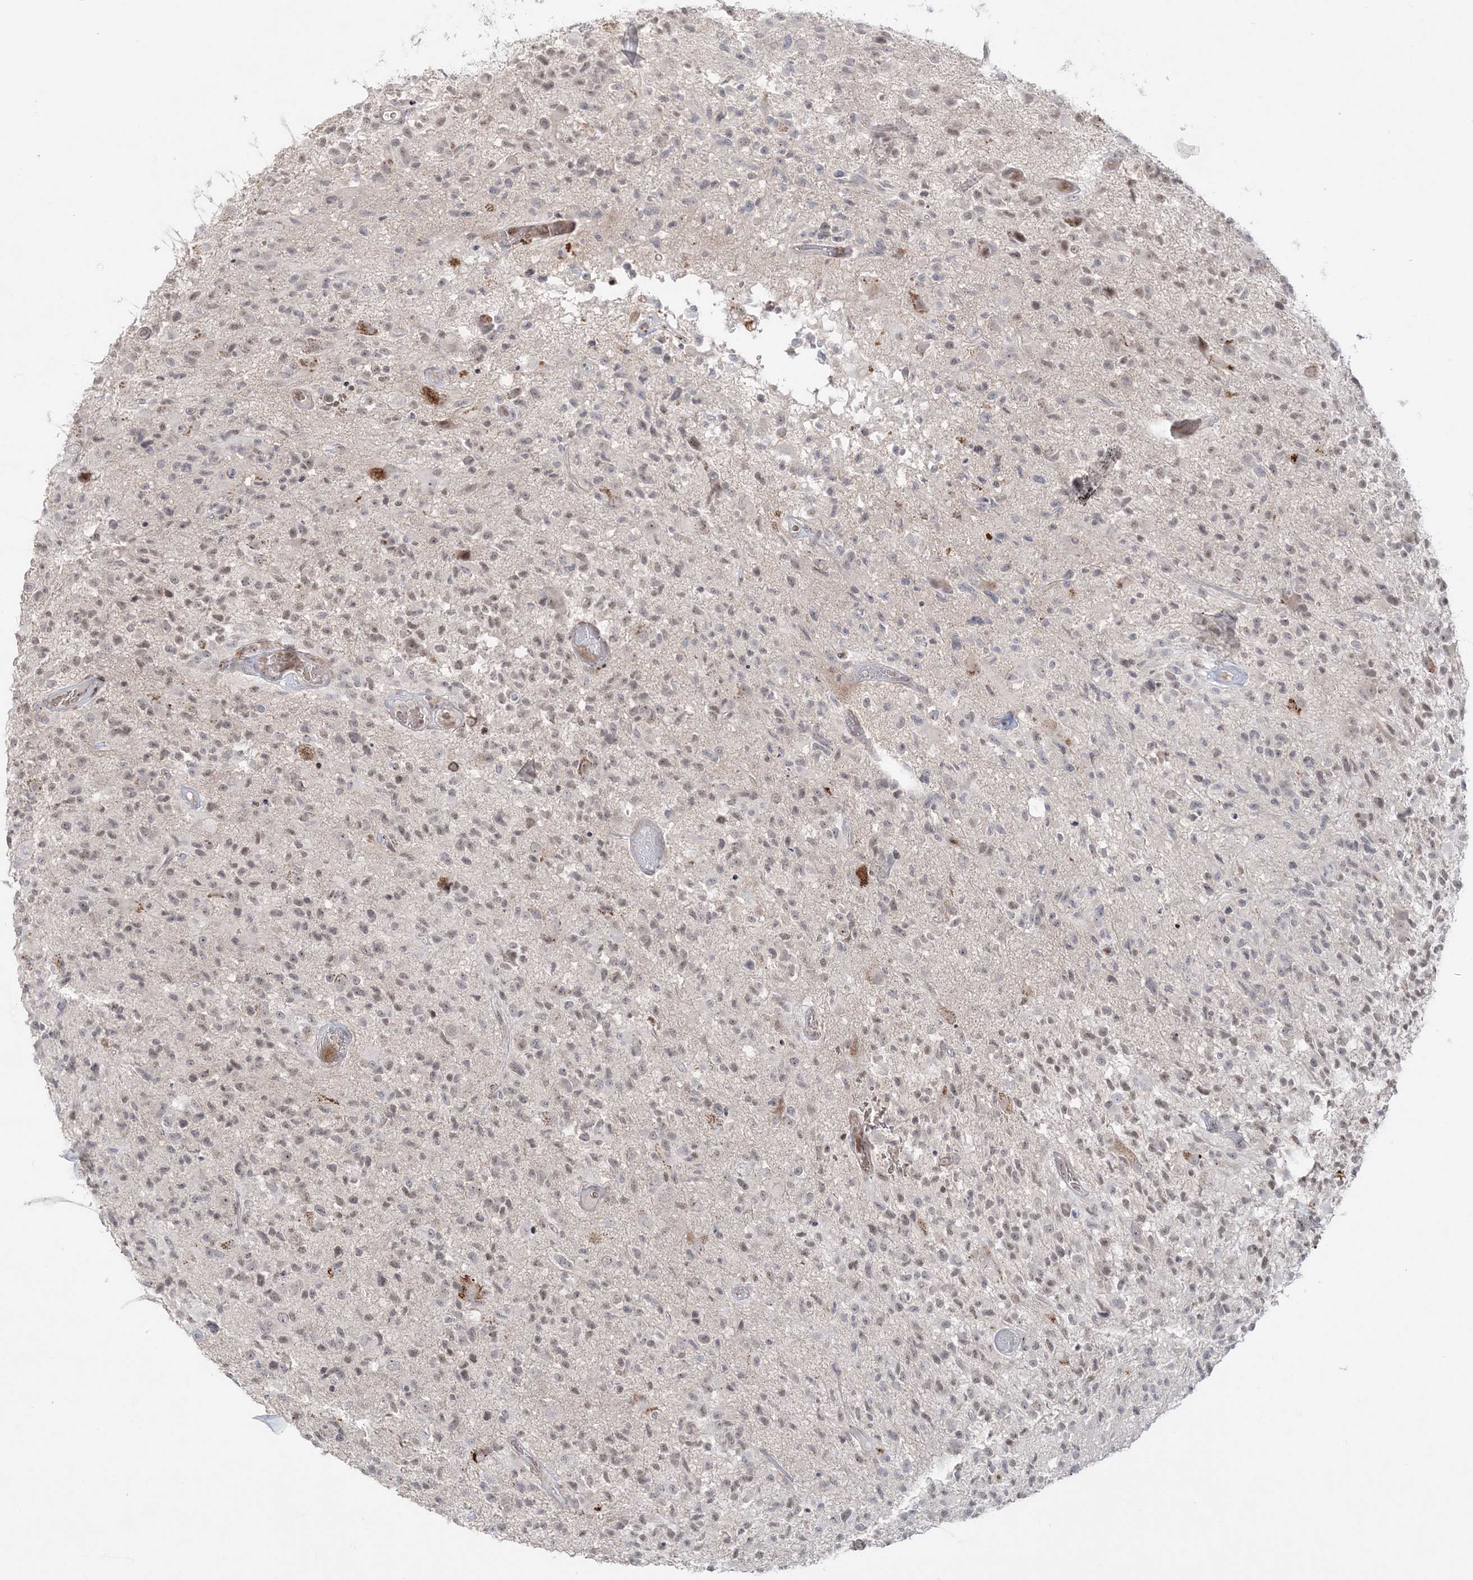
{"staining": {"intensity": "weak", "quantity": "25%-75%", "location": "nuclear"}, "tissue": "glioma", "cell_type": "Tumor cells", "image_type": "cancer", "snomed": [{"axis": "morphology", "description": "Glioma, malignant, High grade"}, {"axis": "morphology", "description": "Glioblastoma, NOS"}, {"axis": "topography", "description": "Brain"}], "caption": "Immunohistochemical staining of glioma exhibits low levels of weak nuclear positivity in approximately 25%-75% of tumor cells. (DAB (3,3'-diaminobenzidine) IHC, brown staining for protein, blue staining for nuclei).", "gene": "SH3BP4", "patient": {"sex": "male", "age": 60}}